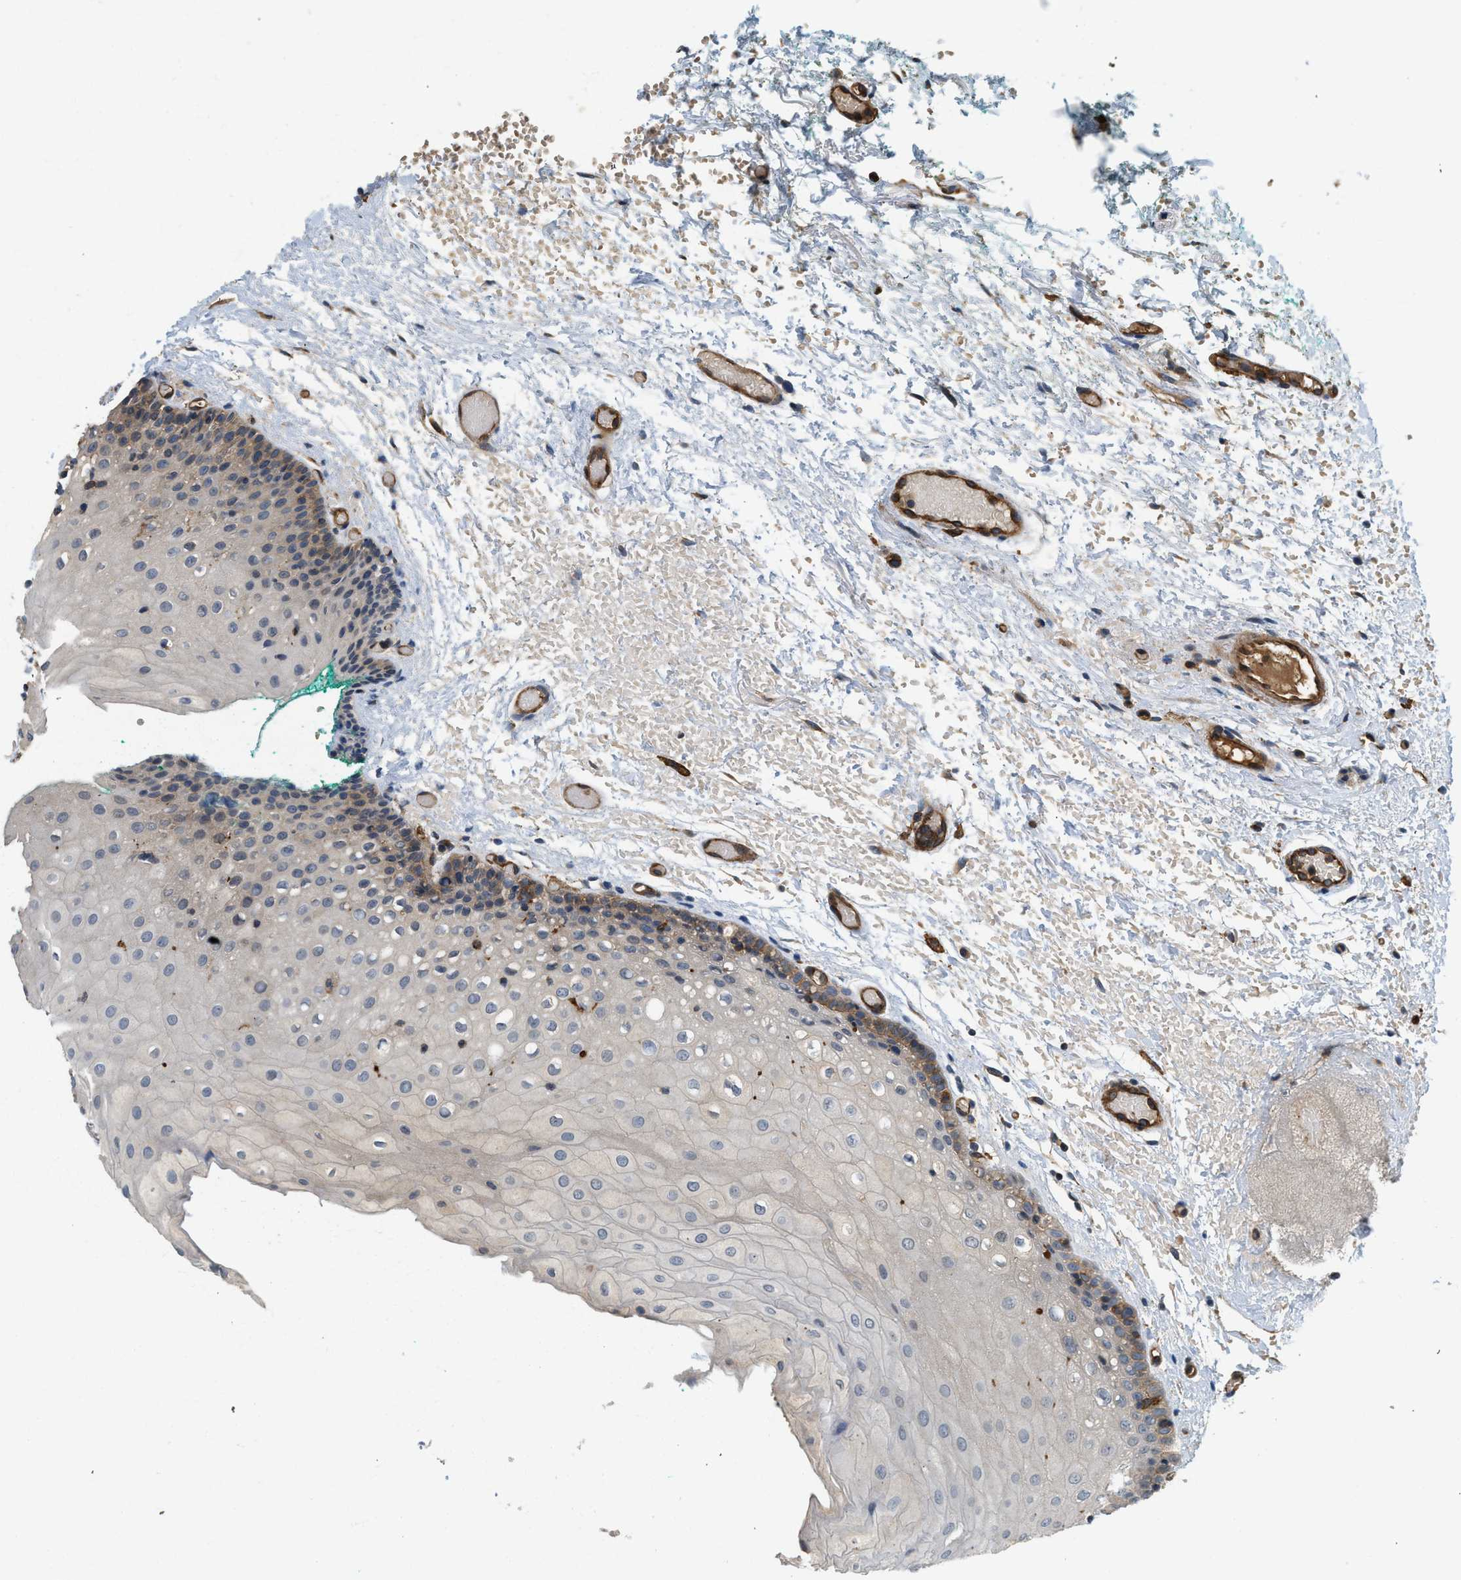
{"staining": {"intensity": "moderate", "quantity": "<25%", "location": "cytoplasmic/membranous"}, "tissue": "oral mucosa", "cell_type": "Squamous epithelial cells", "image_type": "normal", "snomed": [{"axis": "morphology", "description": "Normal tissue, NOS"}, {"axis": "morphology", "description": "Squamous cell carcinoma, NOS"}, {"axis": "topography", "description": "Oral tissue"}, {"axis": "topography", "description": "Salivary gland"}, {"axis": "topography", "description": "Head-Neck"}], "caption": "Benign oral mucosa exhibits moderate cytoplasmic/membranous positivity in about <25% of squamous epithelial cells, visualized by immunohistochemistry.", "gene": "HIP1", "patient": {"sex": "female", "age": 62}}